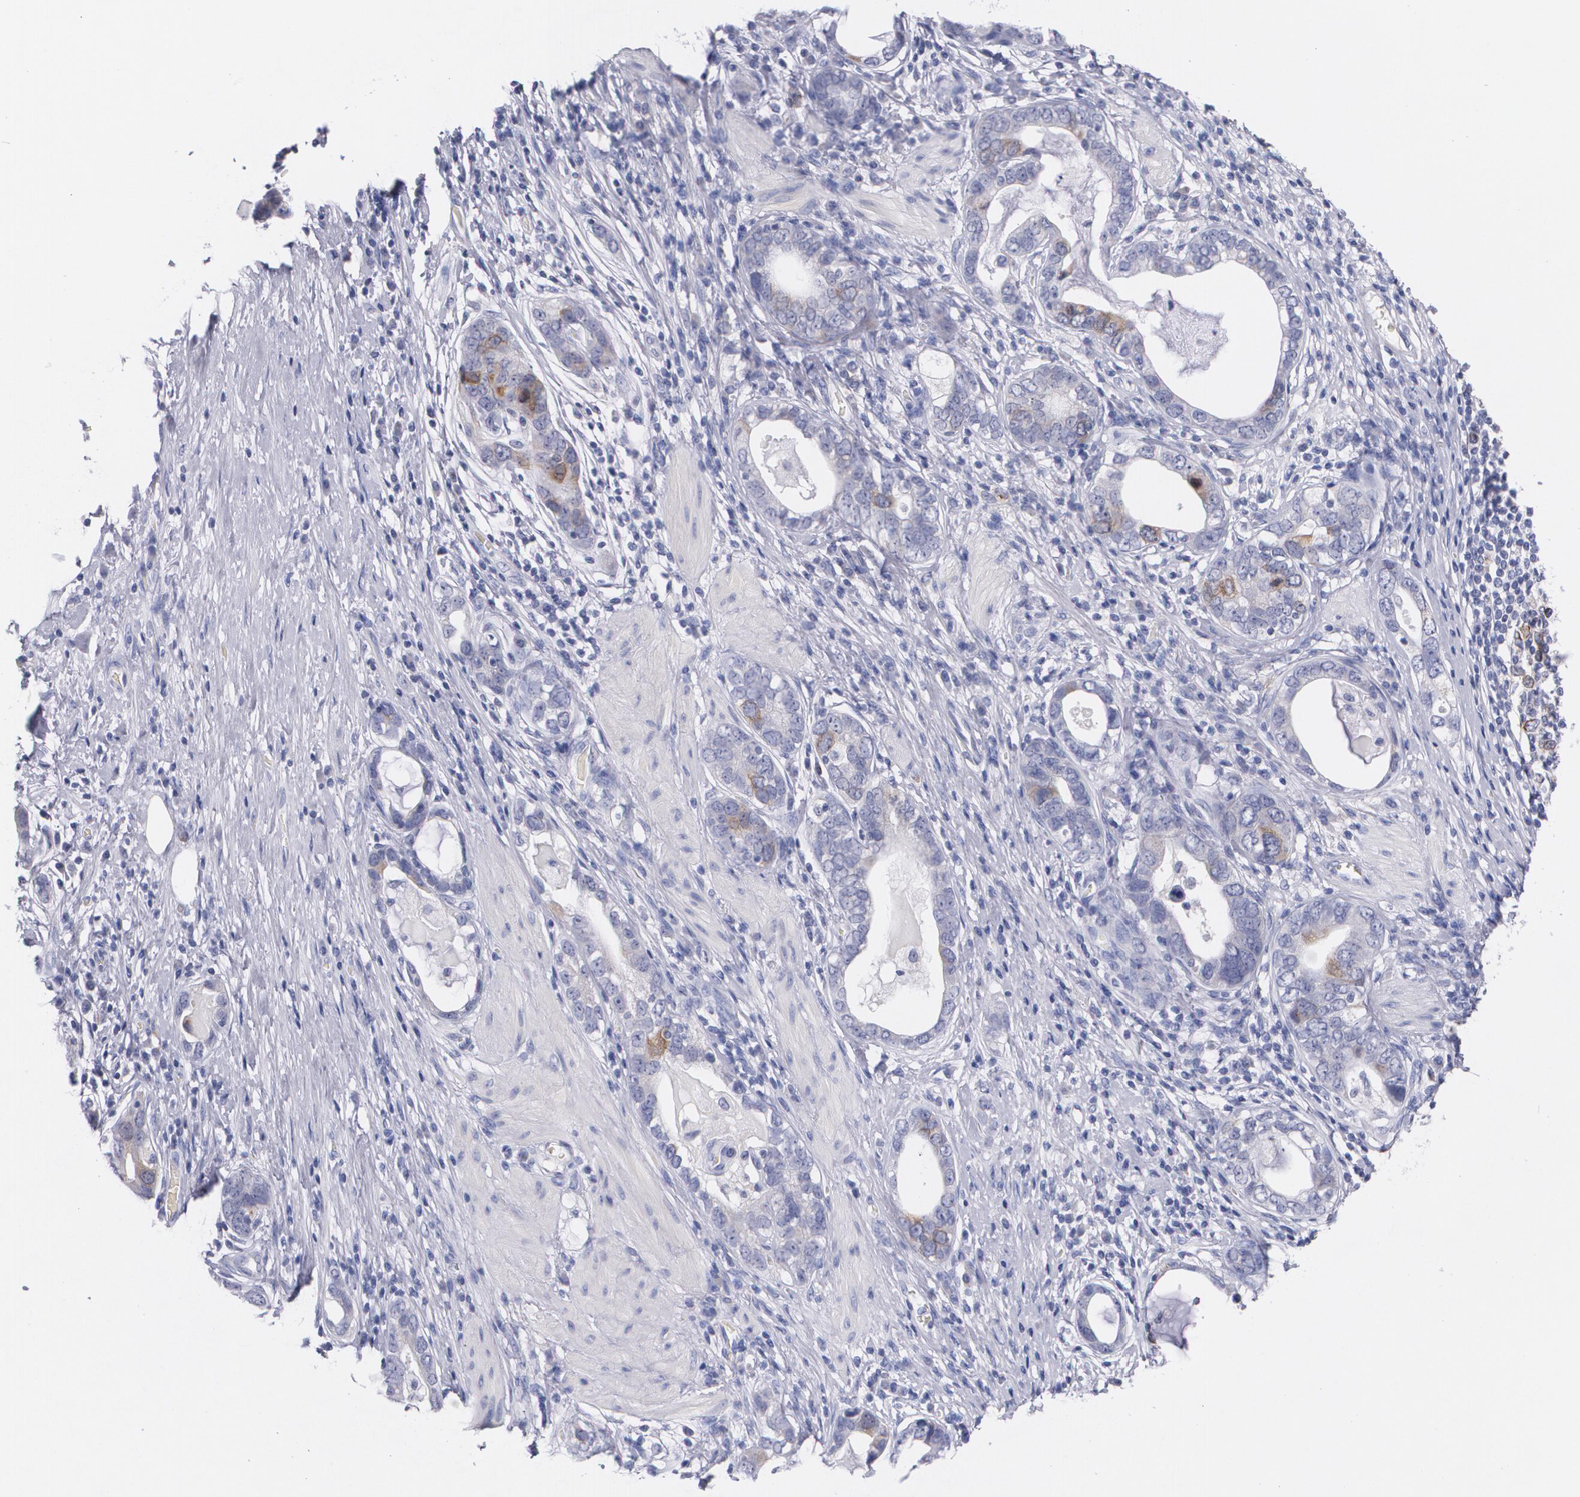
{"staining": {"intensity": "moderate", "quantity": "<25%", "location": "cytoplasmic/membranous"}, "tissue": "stomach cancer", "cell_type": "Tumor cells", "image_type": "cancer", "snomed": [{"axis": "morphology", "description": "Adenocarcinoma, NOS"}, {"axis": "topography", "description": "Stomach, lower"}], "caption": "Adenocarcinoma (stomach) stained for a protein (brown) reveals moderate cytoplasmic/membranous positive staining in approximately <25% of tumor cells.", "gene": "HMMR", "patient": {"sex": "female", "age": 93}}